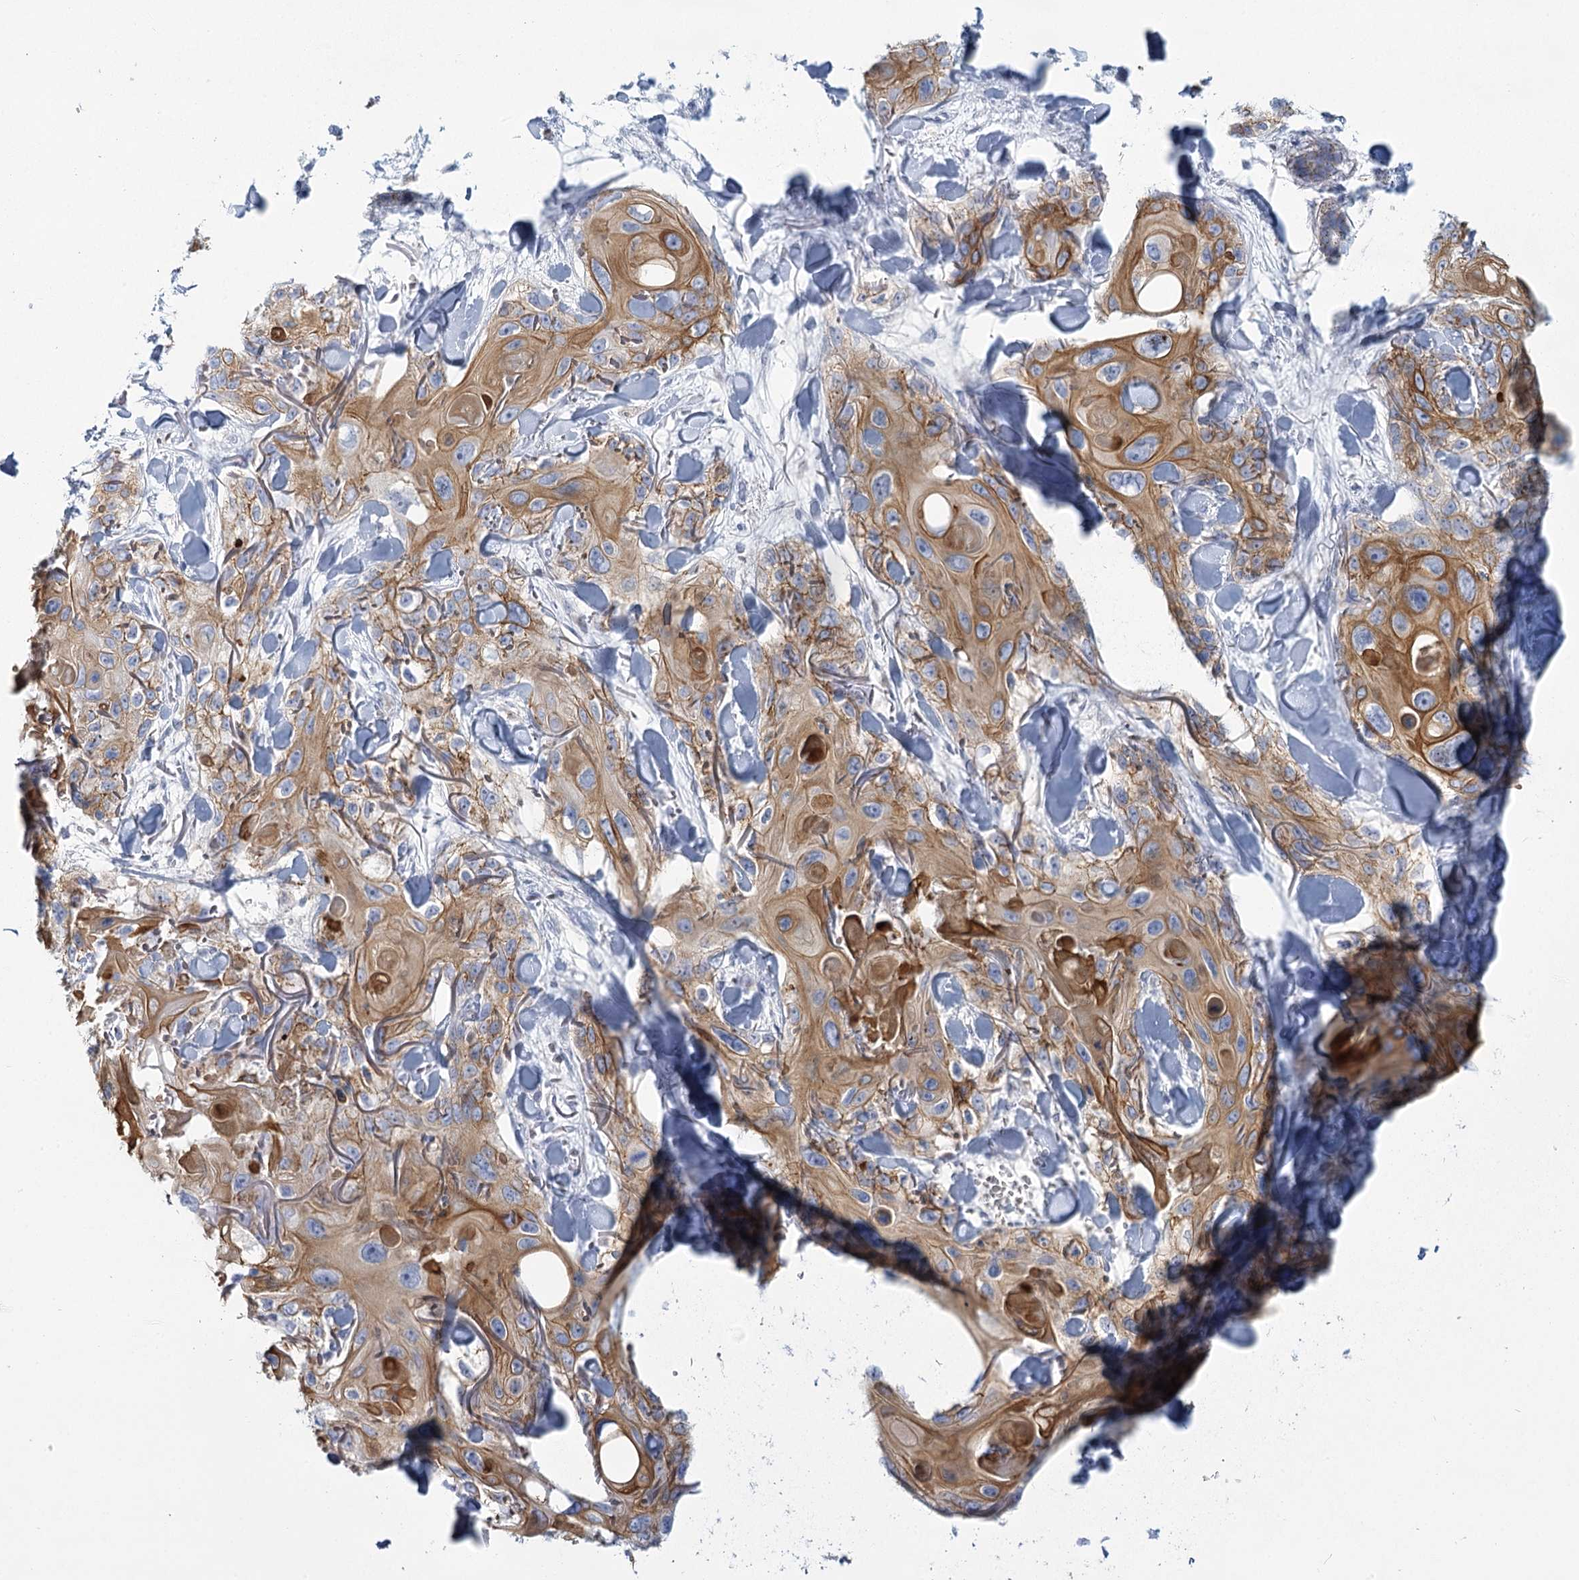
{"staining": {"intensity": "moderate", "quantity": ">75%", "location": "cytoplasmic/membranous"}, "tissue": "skin cancer", "cell_type": "Tumor cells", "image_type": "cancer", "snomed": [{"axis": "morphology", "description": "Normal tissue, NOS"}, {"axis": "morphology", "description": "Squamous cell carcinoma, NOS"}, {"axis": "topography", "description": "Skin"}], "caption": "Skin squamous cell carcinoma tissue exhibits moderate cytoplasmic/membranous positivity in approximately >75% of tumor cells (DAB (3,3'-diaminobenzidine) = brown stain, brightfield microscopy at high magnification).", "gene": "IGSF3", "patient": {"sex": "male", "age": 72}}